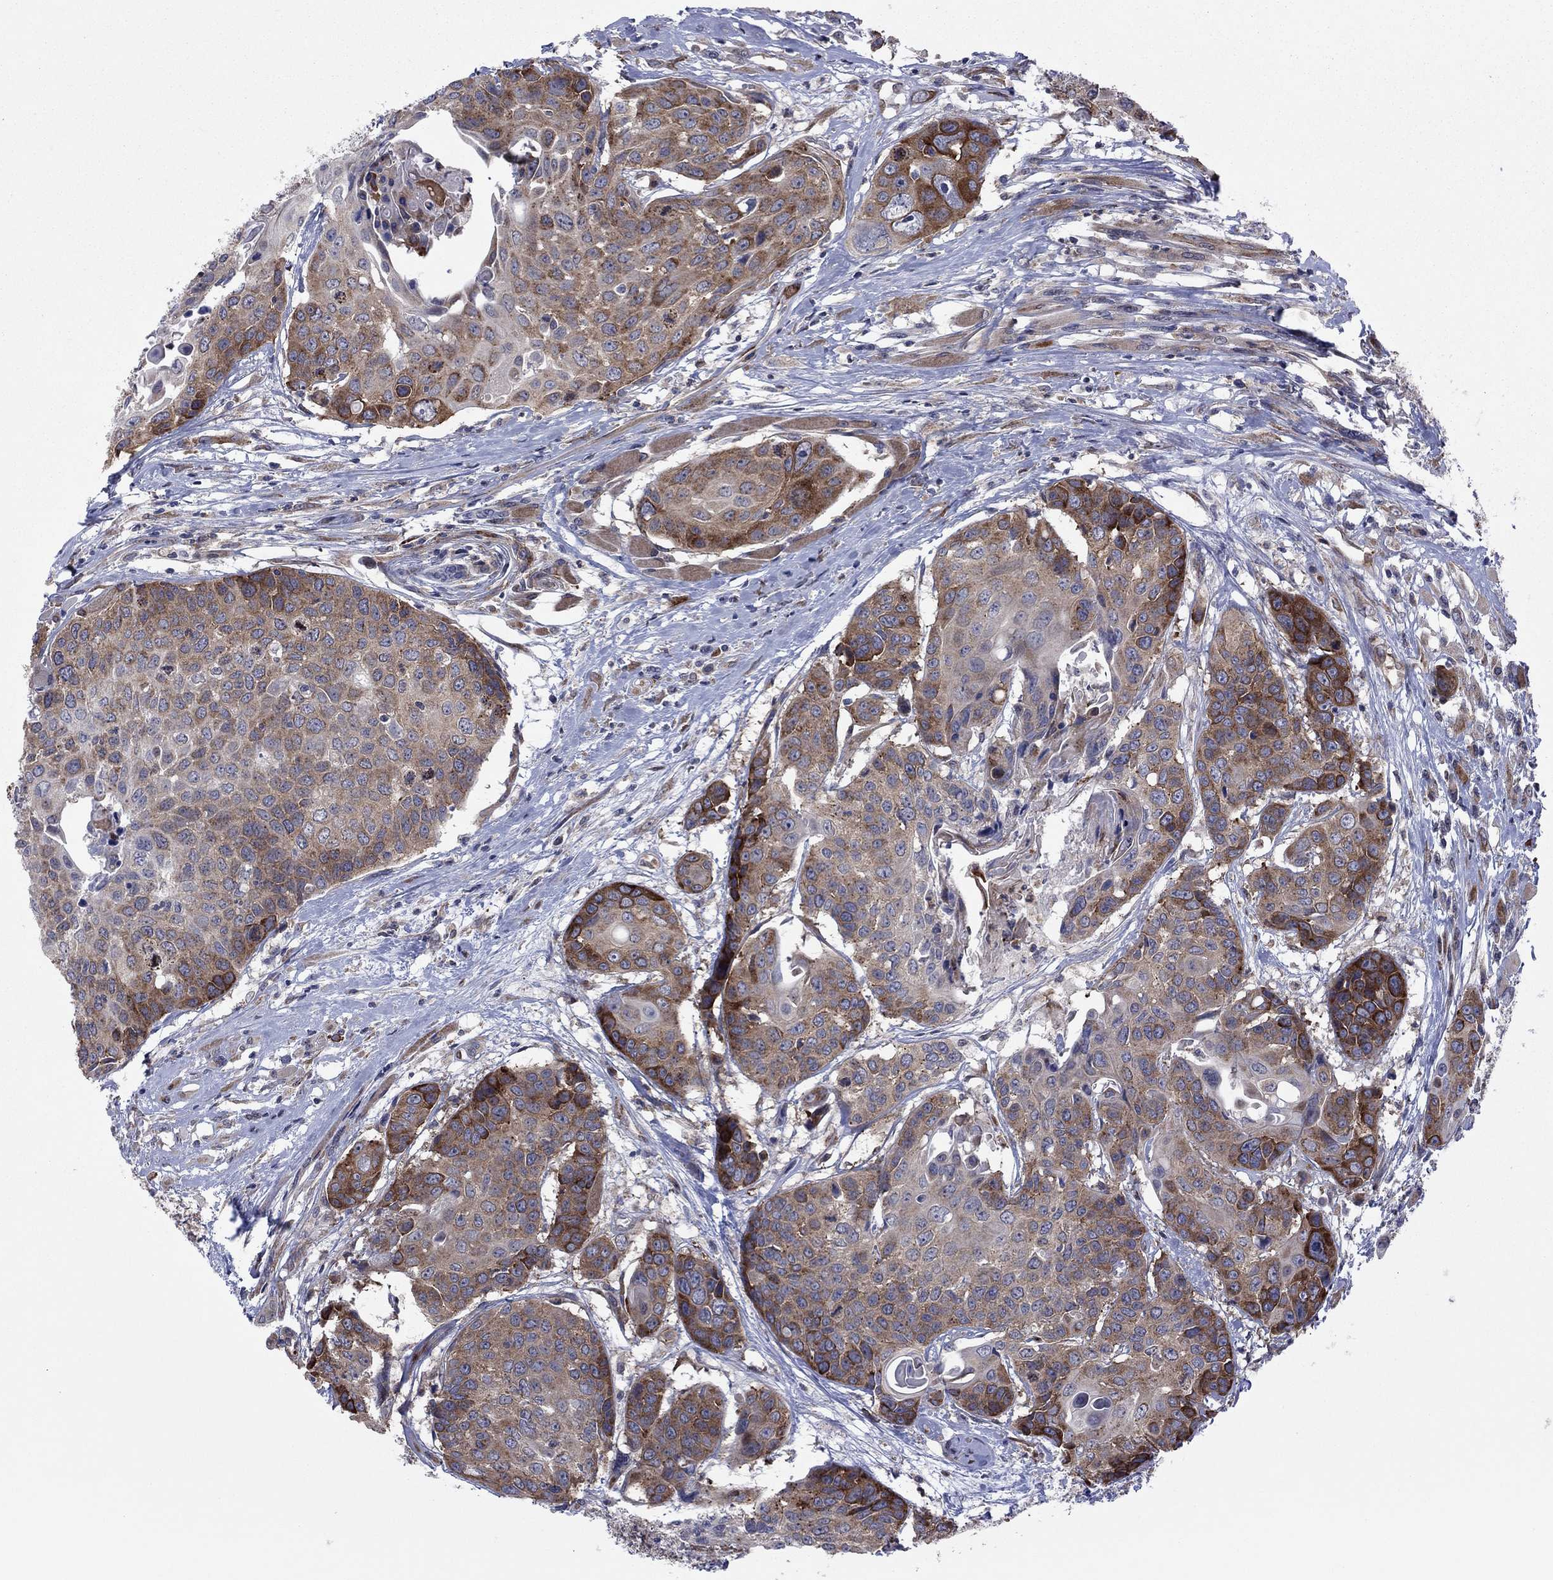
{"staining": {"intensity": "strong", "quantity": "25%-75%", "location": "cytoplasmic/membranous"}, "tissue": "head and neck cancer", "cell_type": "Tumor cells", "image_type": "cancer", "snomed": [{"axis": "morphology", "description": "Squamous cell carcinoma, NOS"}, {"axis": "topography", "description": "Oral tissue"}, {"axis": "topography", "description": "Head-Neck"}], "caption": "Strong cytoplasmic/membranous staining for a protein is identified in approximately 25%-75% of tumor cells of head and neck cancer (squamous cell carcinoma) using immunohistochemistry (IHC).", "gene": "GPR155", "patient": {"sex": "male", "age": 56}}